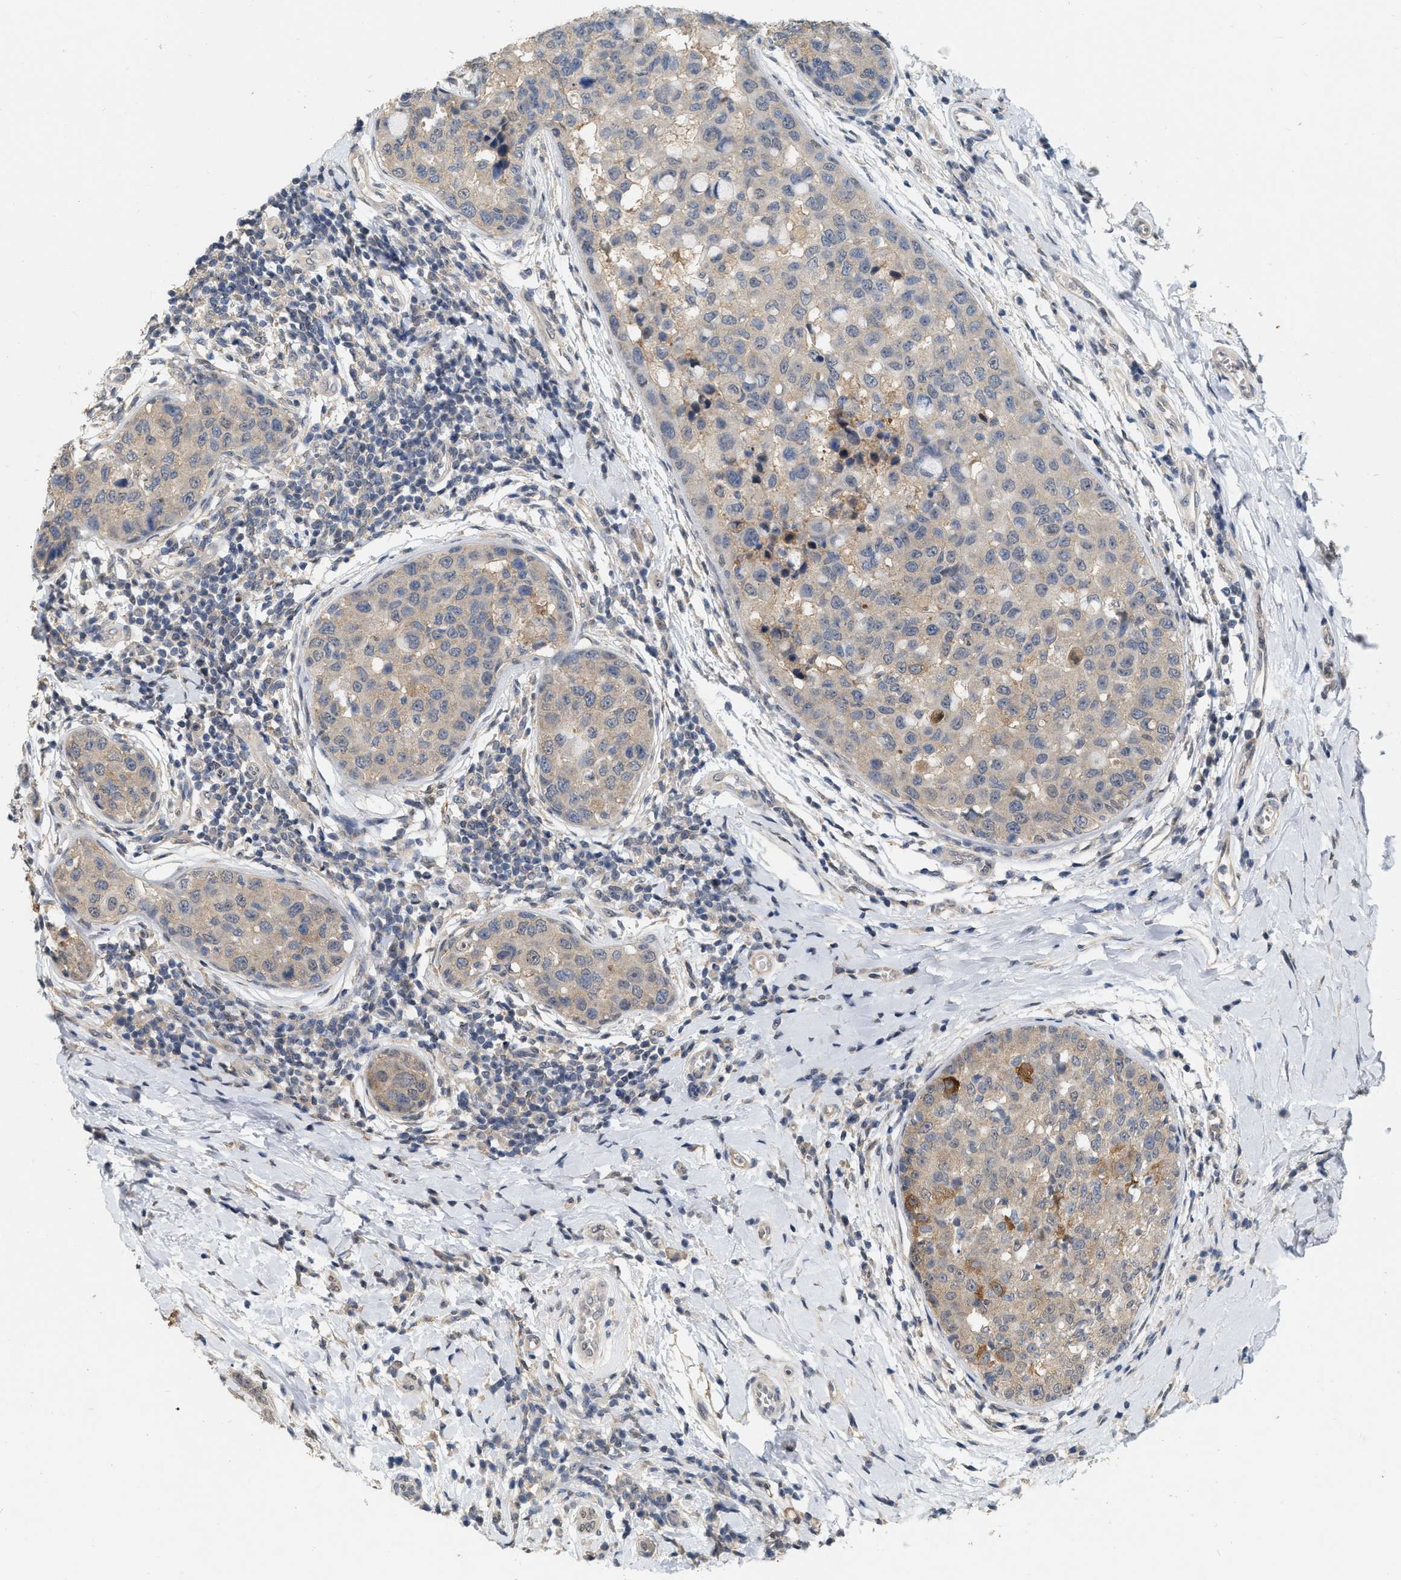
{"staining": {"intensity": "moderate", "quantity": "25%-75%", "location": "cytoplasmic/membranous"}, "tissue": "breast cancer", "cell_type": "Tumor cells", "image_type": "cancer", "snomed": [{"axis": "morphology", "description": "Duct carcinoma"}, {"axis": "topography", "description": "Breast"}], "caption": "Breast cancer (infiltrating ductal carcinoma) stained for a protein reveals moderate cytoplasmic/membranous positivity in tumor cells.", "gene": "RUVBL1", "patient": {"sex": "female", "age": 27}}